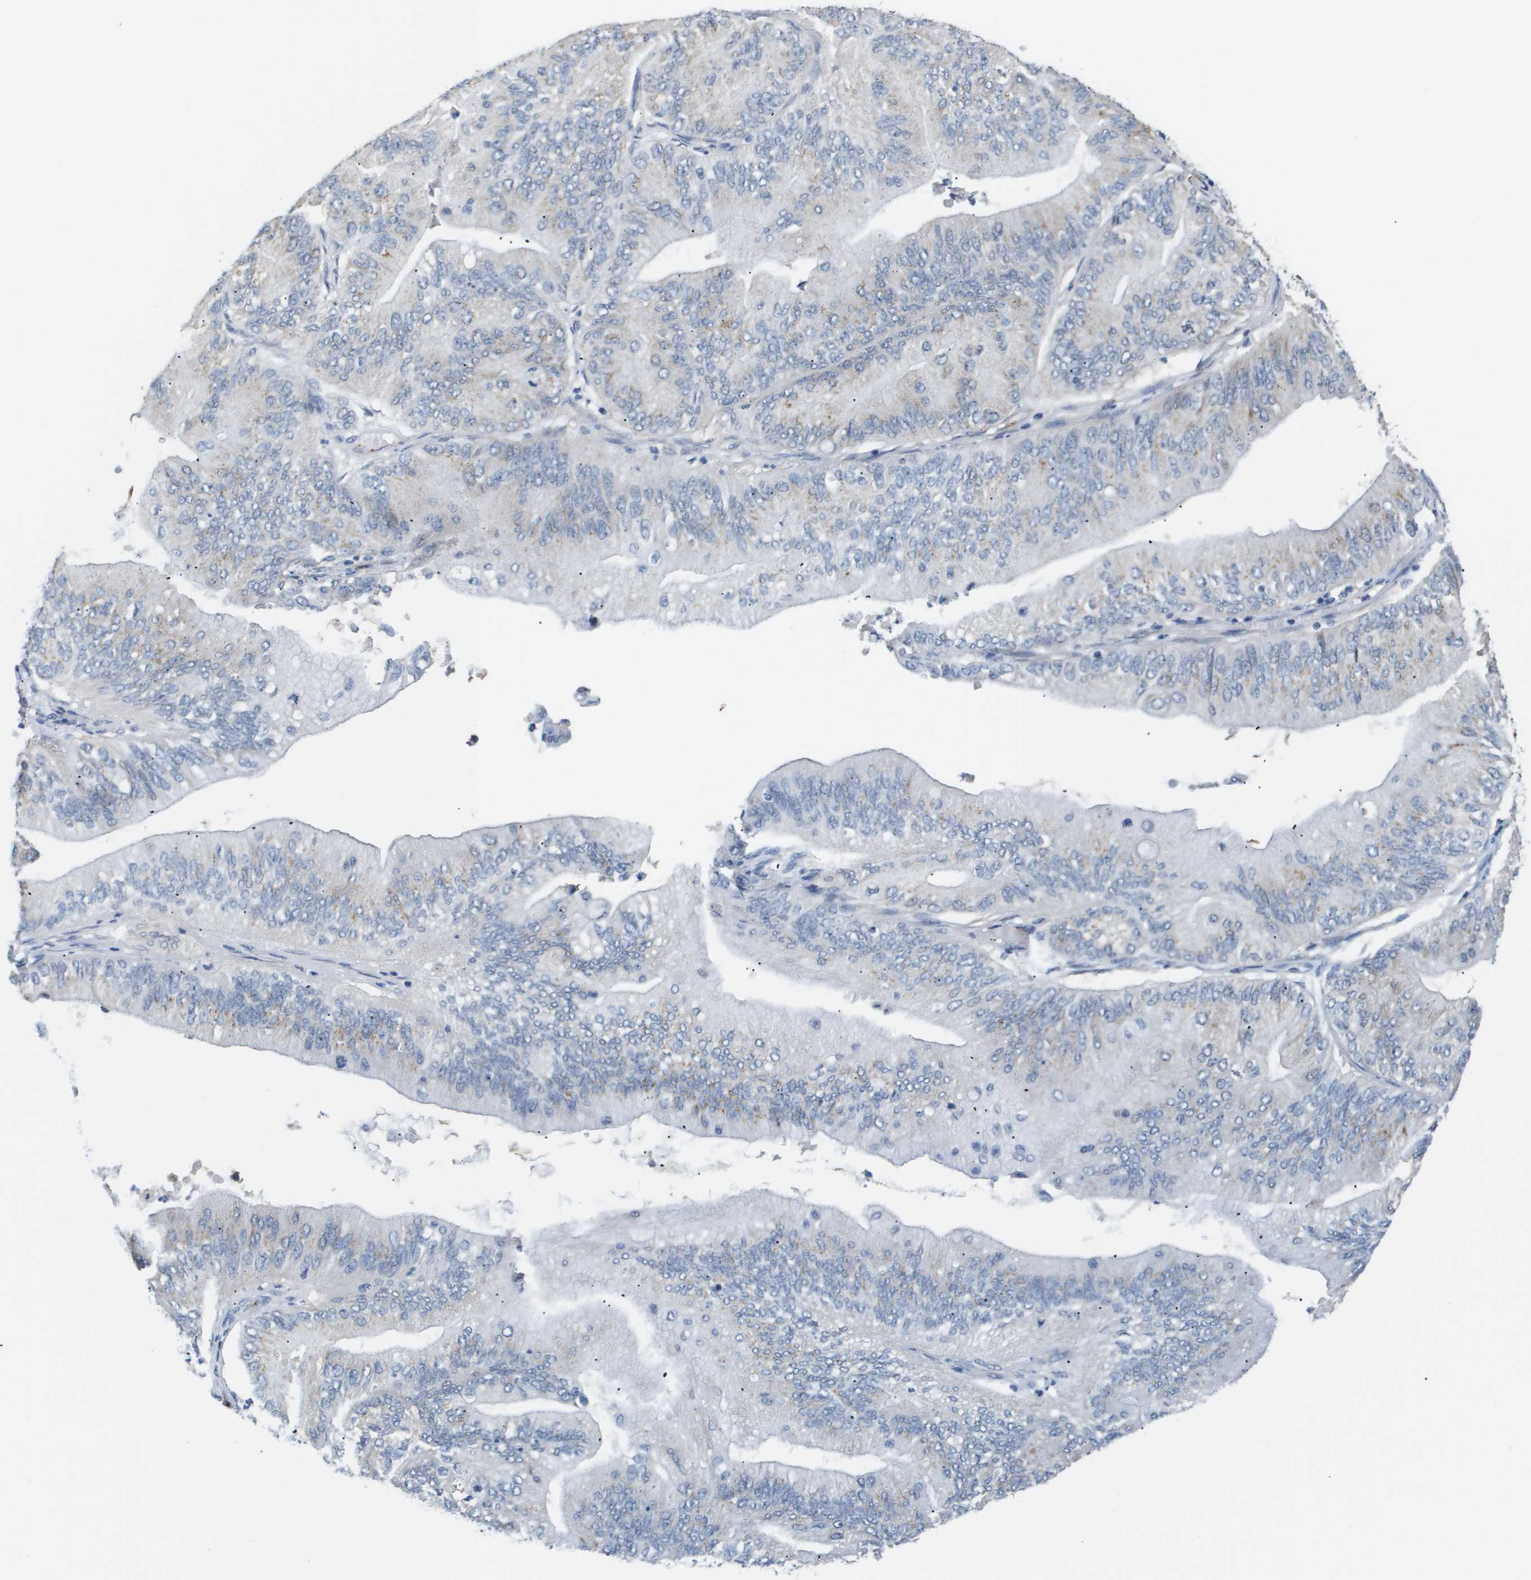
{"staining": {"intensity": "negative", "quantity": "none", "location": "none"}, "tissue": "ovarian cancer", "cell_type": "Tumor cells", "image_type": "cancer", "snomed": [{"axis": "morphology", "description": "Cystadenocarcinoma, mucinous, NOS"}, {"axis": "topography", "description": "Ovary"}], "caption": "Immunohistochemistry of human ovarian cancer (mucinous cystadenocarcinoma) demonstrates no positivity in tumor cells.", "gene": "OTUD5", "patient": {"sex": "female", "age": 61}}